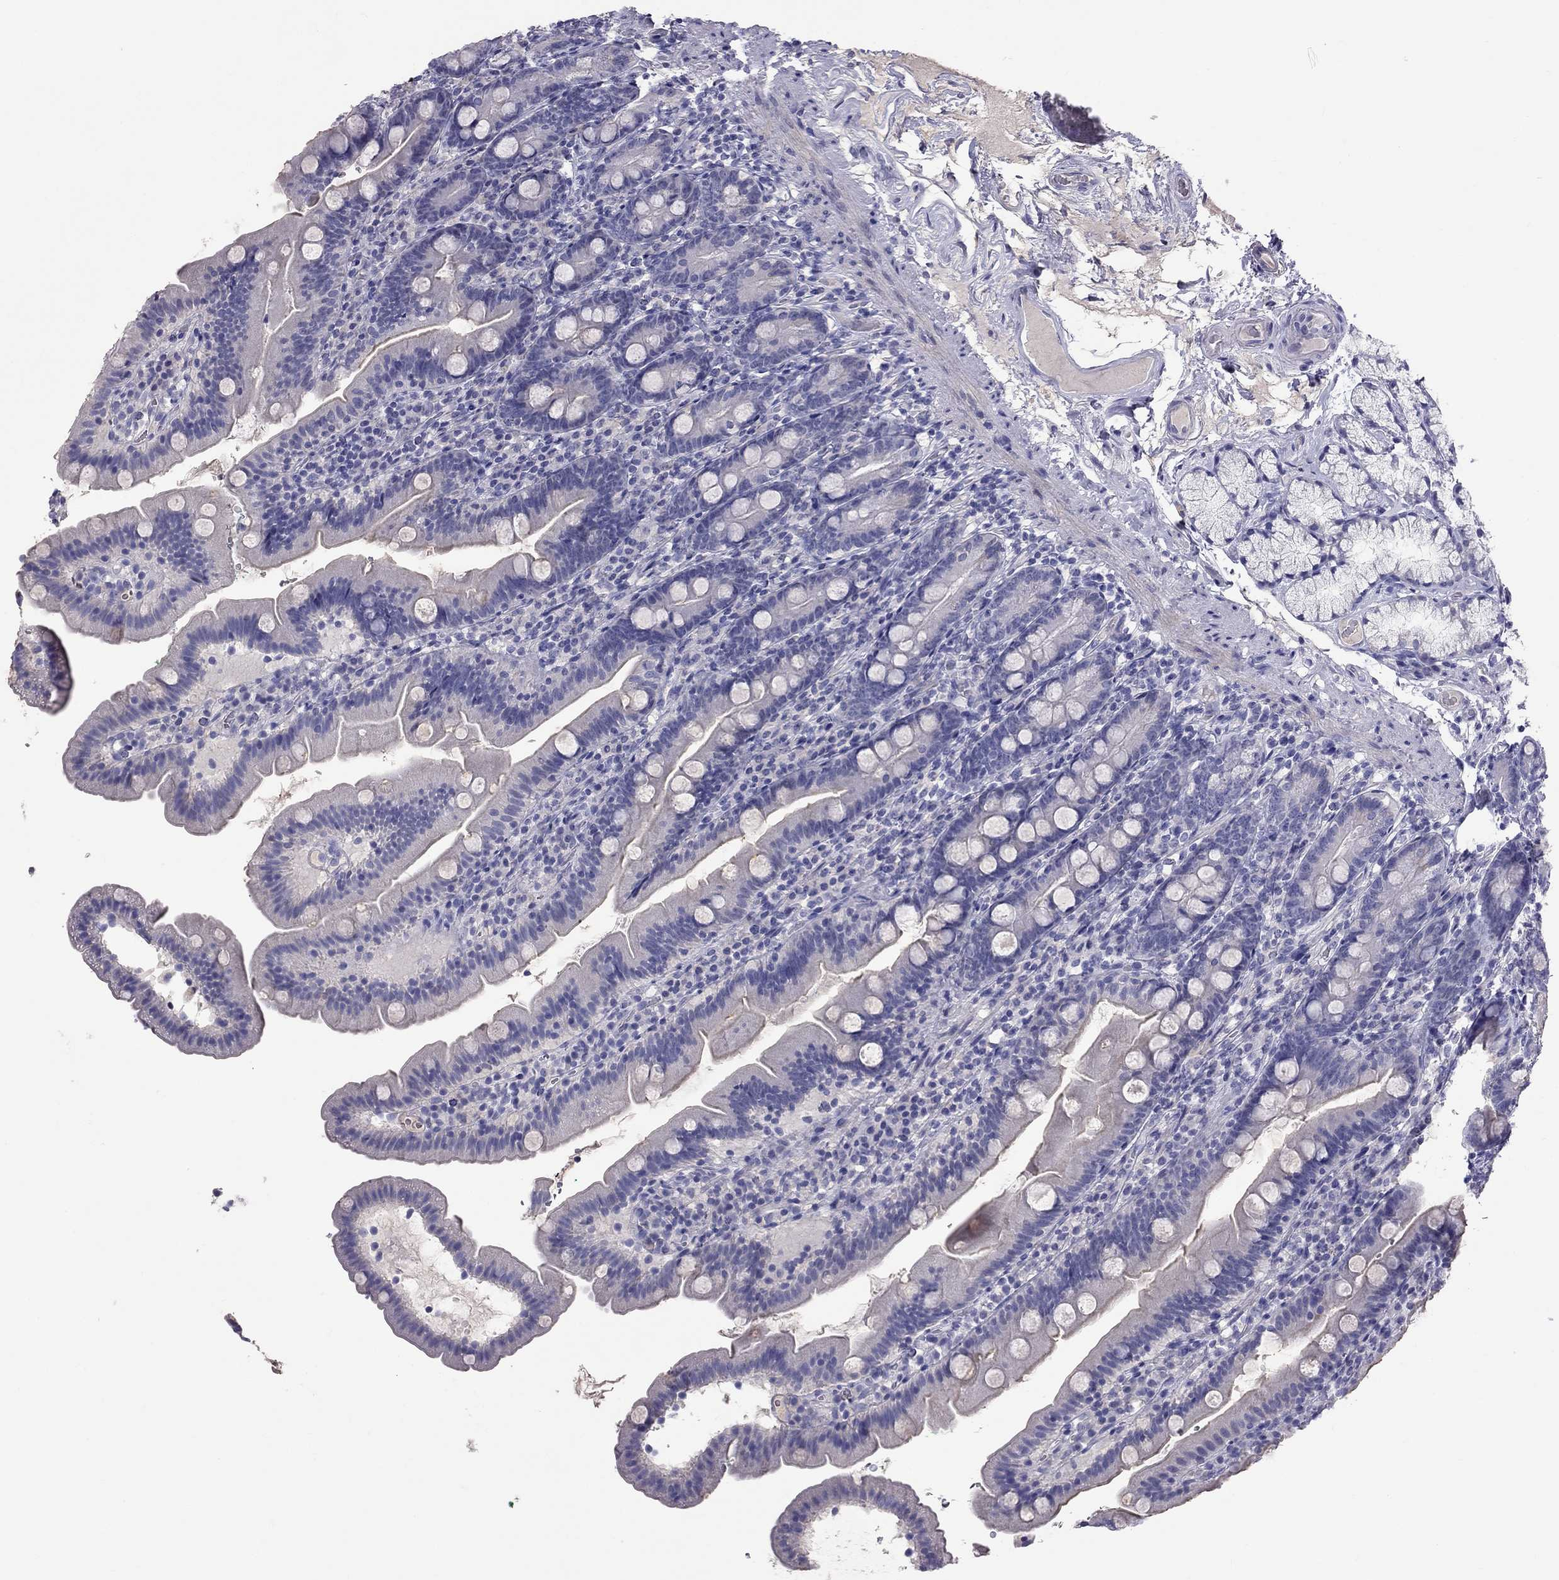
{"staining": {"intensity": "negative", "quantity": "none", "location": "none"}, "tissue": "duodenum", "cell_type": "Glandular cells", "image_type": "normal", "snomed": [{"axis": "morphology", "description": "Normal tissue, NOS"}, {"axis": "topography", "description": "Duodenum"}], "caption": "An immunohistochemistry (IHC) micrograph of normal duodenum is shown. There is no staining in glandular cells of duodenum. (DAB (3,3'-diaminobenzidine) immunohistochemistry (IHC) with hematoxylin counter stain).", "gene": "CFAP91", "patient": {"sex": "female", "age": 67}}